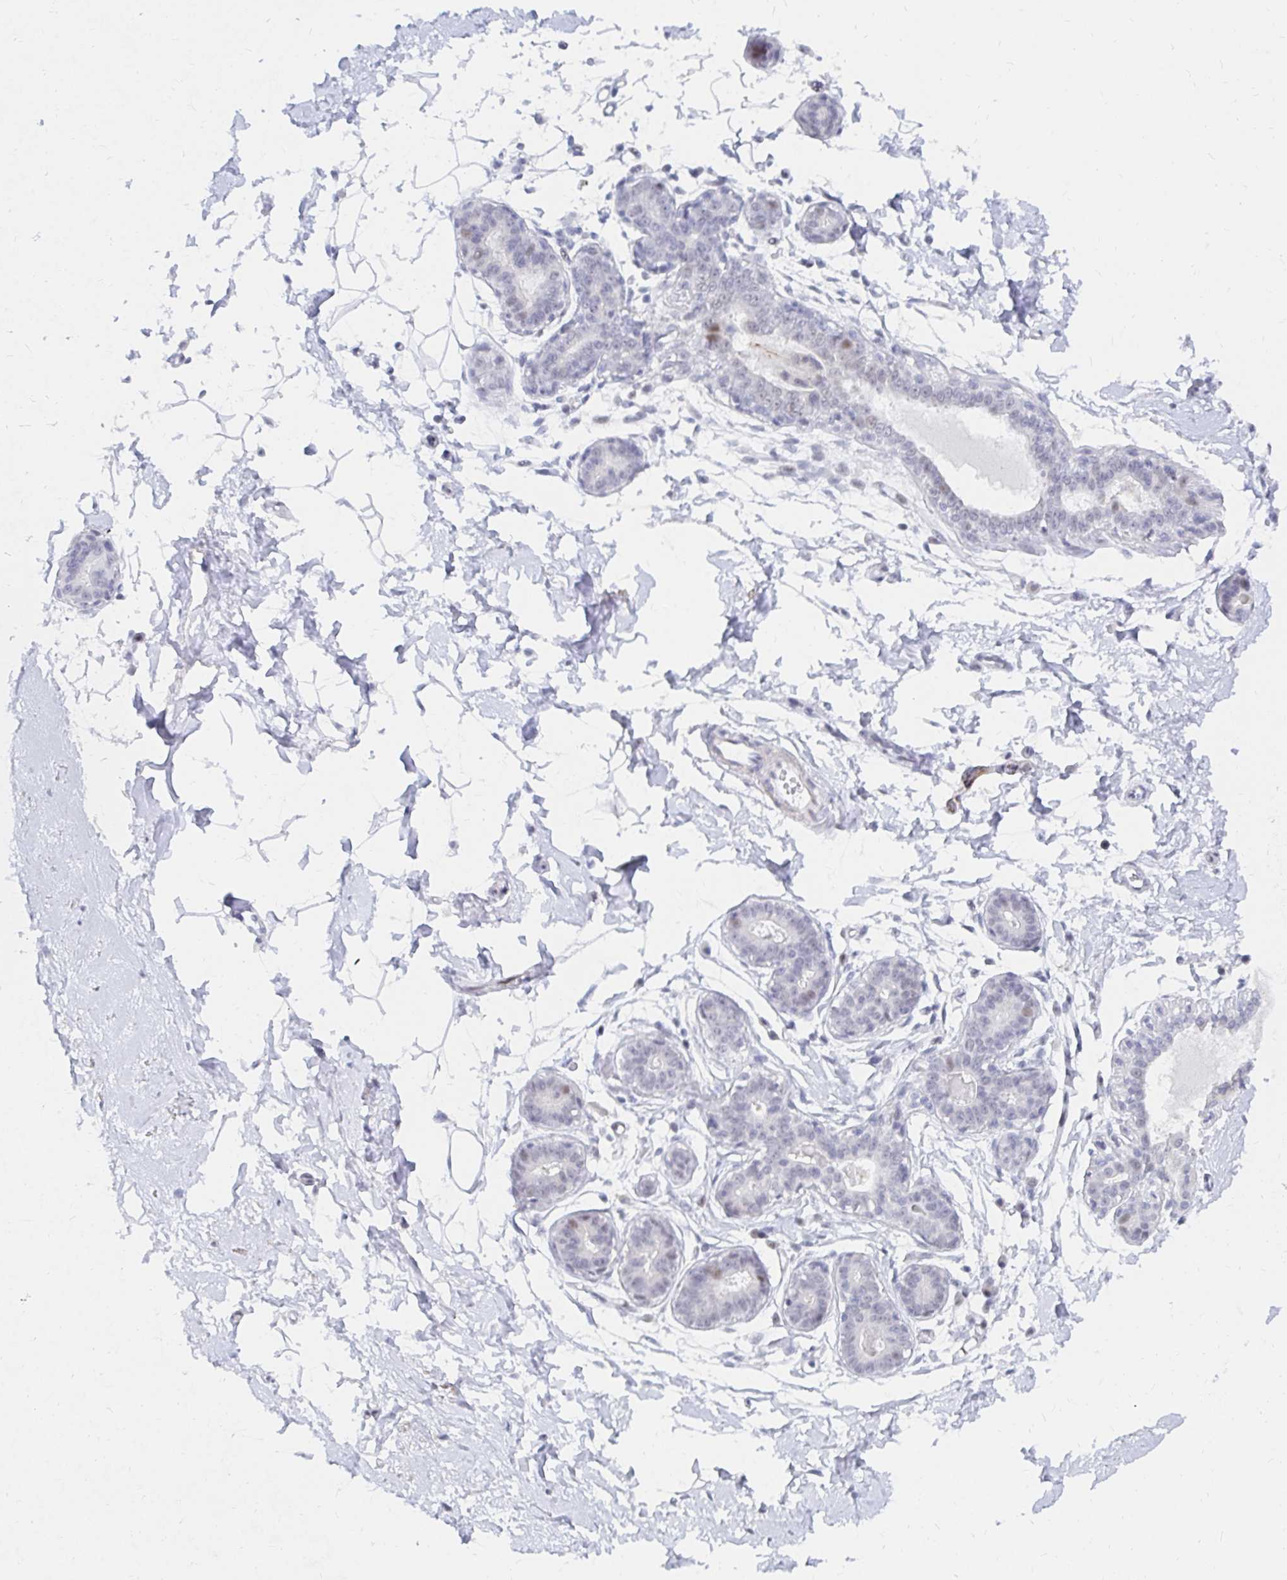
{"staining": {"intensity": "negative", "quantity": "none", "location": "none"}, "tissue": "breast", "cell_type": "Adipocytes", "image_type": "normal", "snomed": [{"axis": "morphology", "description": "Normal tissue, NOS"}, {"axis": "topography", "description": "Breast"}], "caption": "DAB (3,3'-diaminobenzidine) immunohistochemical staining of benign breast demonstrates no significant staining in adipocytes.", "gene": "COL28A1", "patient": {"sex": "female", "age": 45}}